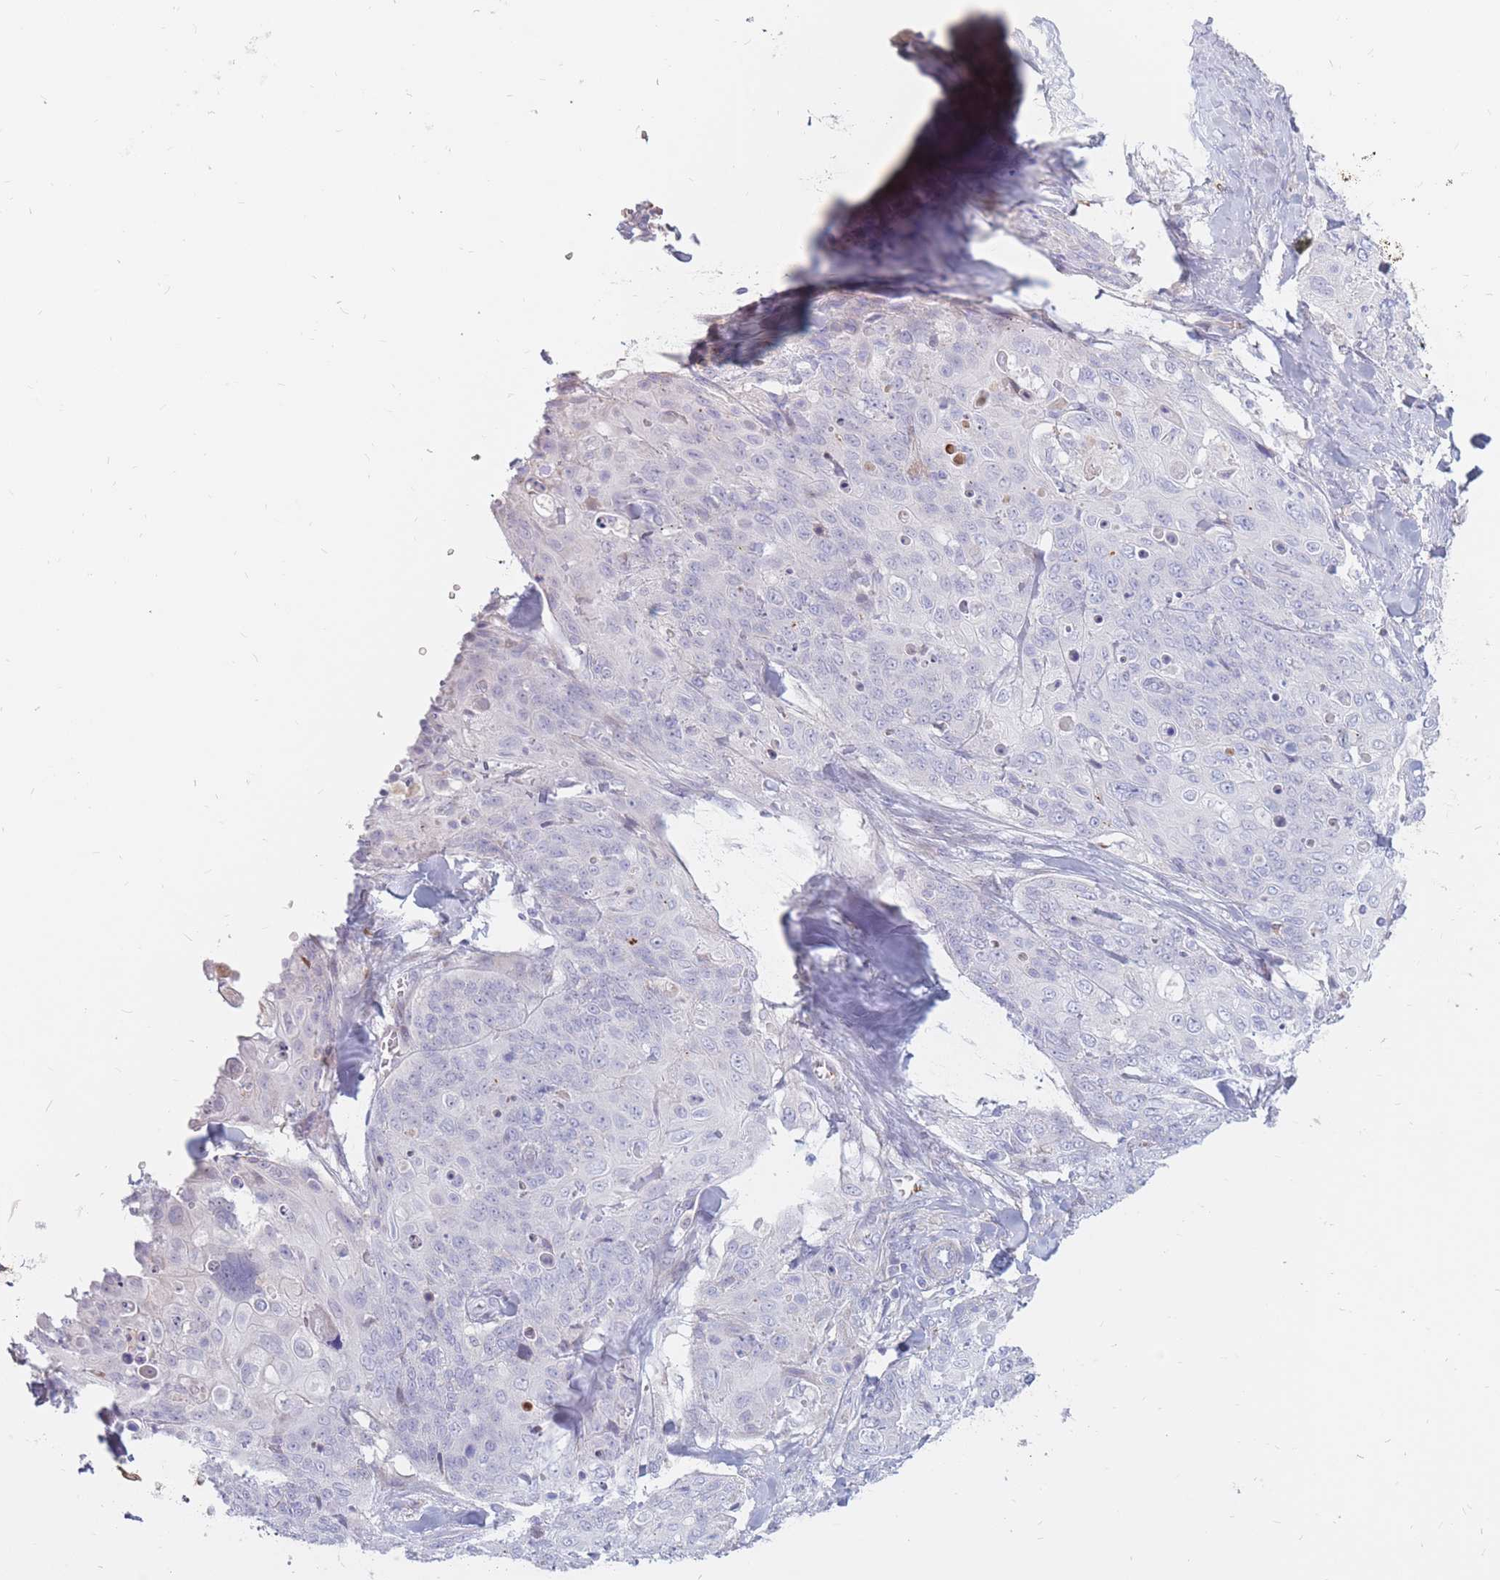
{"staining": {"intensity": "negative", "quantity": "none", "location": "none"}, "tissue": "skin cancer", "cell_type": "Tumor cells", "image_type": "cancer", "snomed": [{"axis": "morphology", "description": "Squamous cell carcinoma, NOS"}, {"axis": "topography", "description": "Skin"}, {"axis": "topography", "description": "Vulva"}], "caption": "Image shows no significant protein expression in tumor cells of skin cancer (squamous cell carcinoma).", "gene": "PTGDR", "patient": {"sex": "female", "age": 85}}